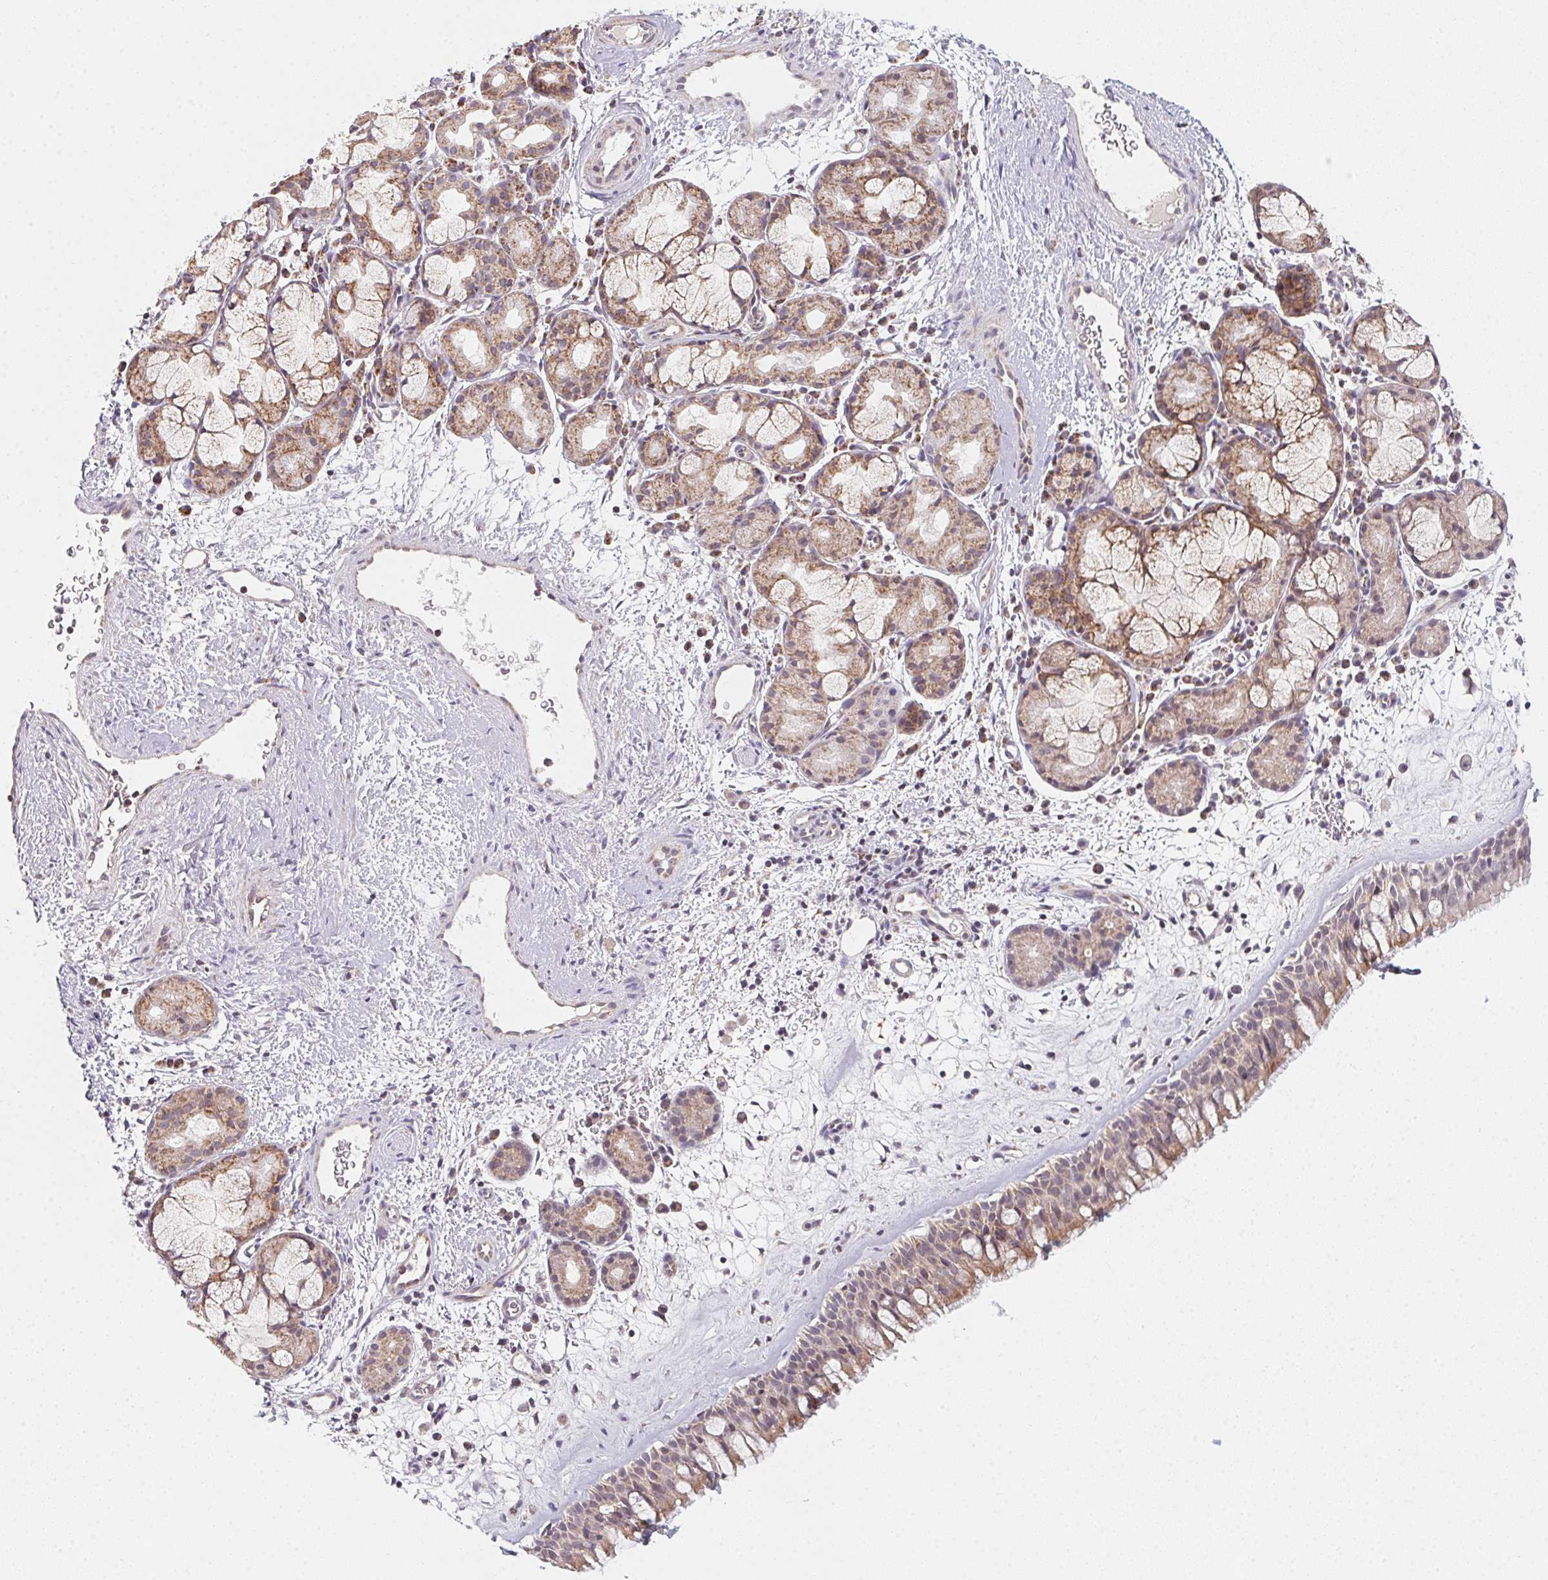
{"staining": {"intensity": "weak", "quantity": ">75%", "location": "cytoplasmic/membranous"}, "tissue": "nasopharynx", "cell_type": "Respiratory epithelial cells", "image_type": "normal", "snomed": [{"axis": "morphology", "description": "Normal tissue, NOS"}, {"axis": "topography", "description": "Nasopharynx"}], "caption": "High-power microscopy captured an immunohistochemistry (IHC) micrograph of unremarkable nasopharynx, revealing weak cytoplasmic/membranous expression in approximately >75% of respiratory epithelial cells. The staining is performed using DAB (3,3'-diaminobenzidine) brown chromogen to label protein expression. The nuclei are counter-stained blue using hematoxylin.", "gene": "NDUFS6", "patient": {"sex": "male", "age": 65}}